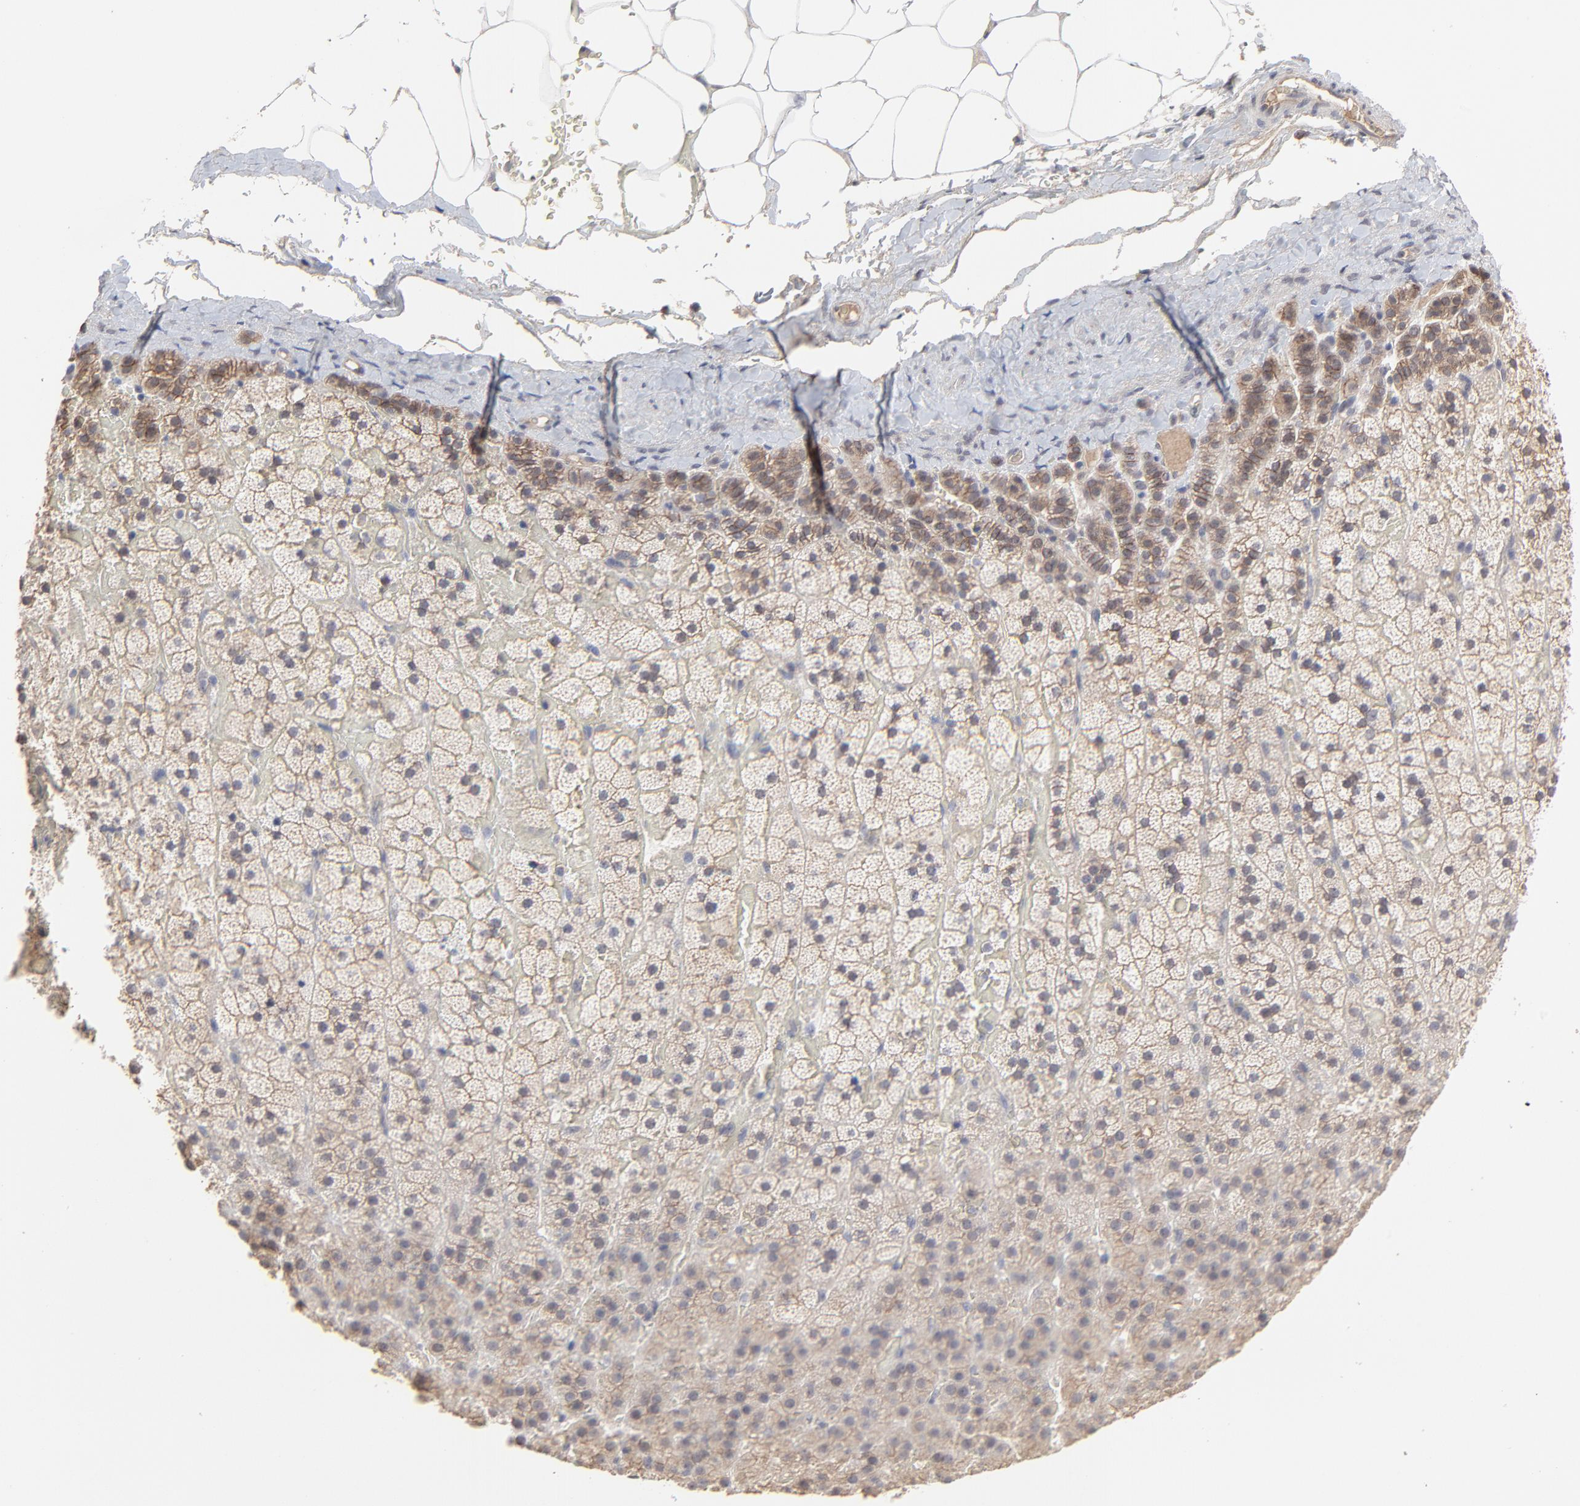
{"staining": {"intensity": "weak", "quantity": "<25%", "location": "cytoplasmic/membranous"}, "tissue": "adrenal gland", "cell_type": "Glandular cells", "image_type": "normal", "snomed": [{"axis": "morphology", "description": "Normal tissue, NOS"}, {"axis": "topography", "description": "Adrenal gland"}], "caption": "There is no significant positivity in glandular cells of adrenal gland. (Stains: DAB IHC with hematoxylin counter stain, Microscopy: brightfield microscopy at high magnification).", "gene": "FAM199X", "patient": {"sex": "male", "age": 35}}